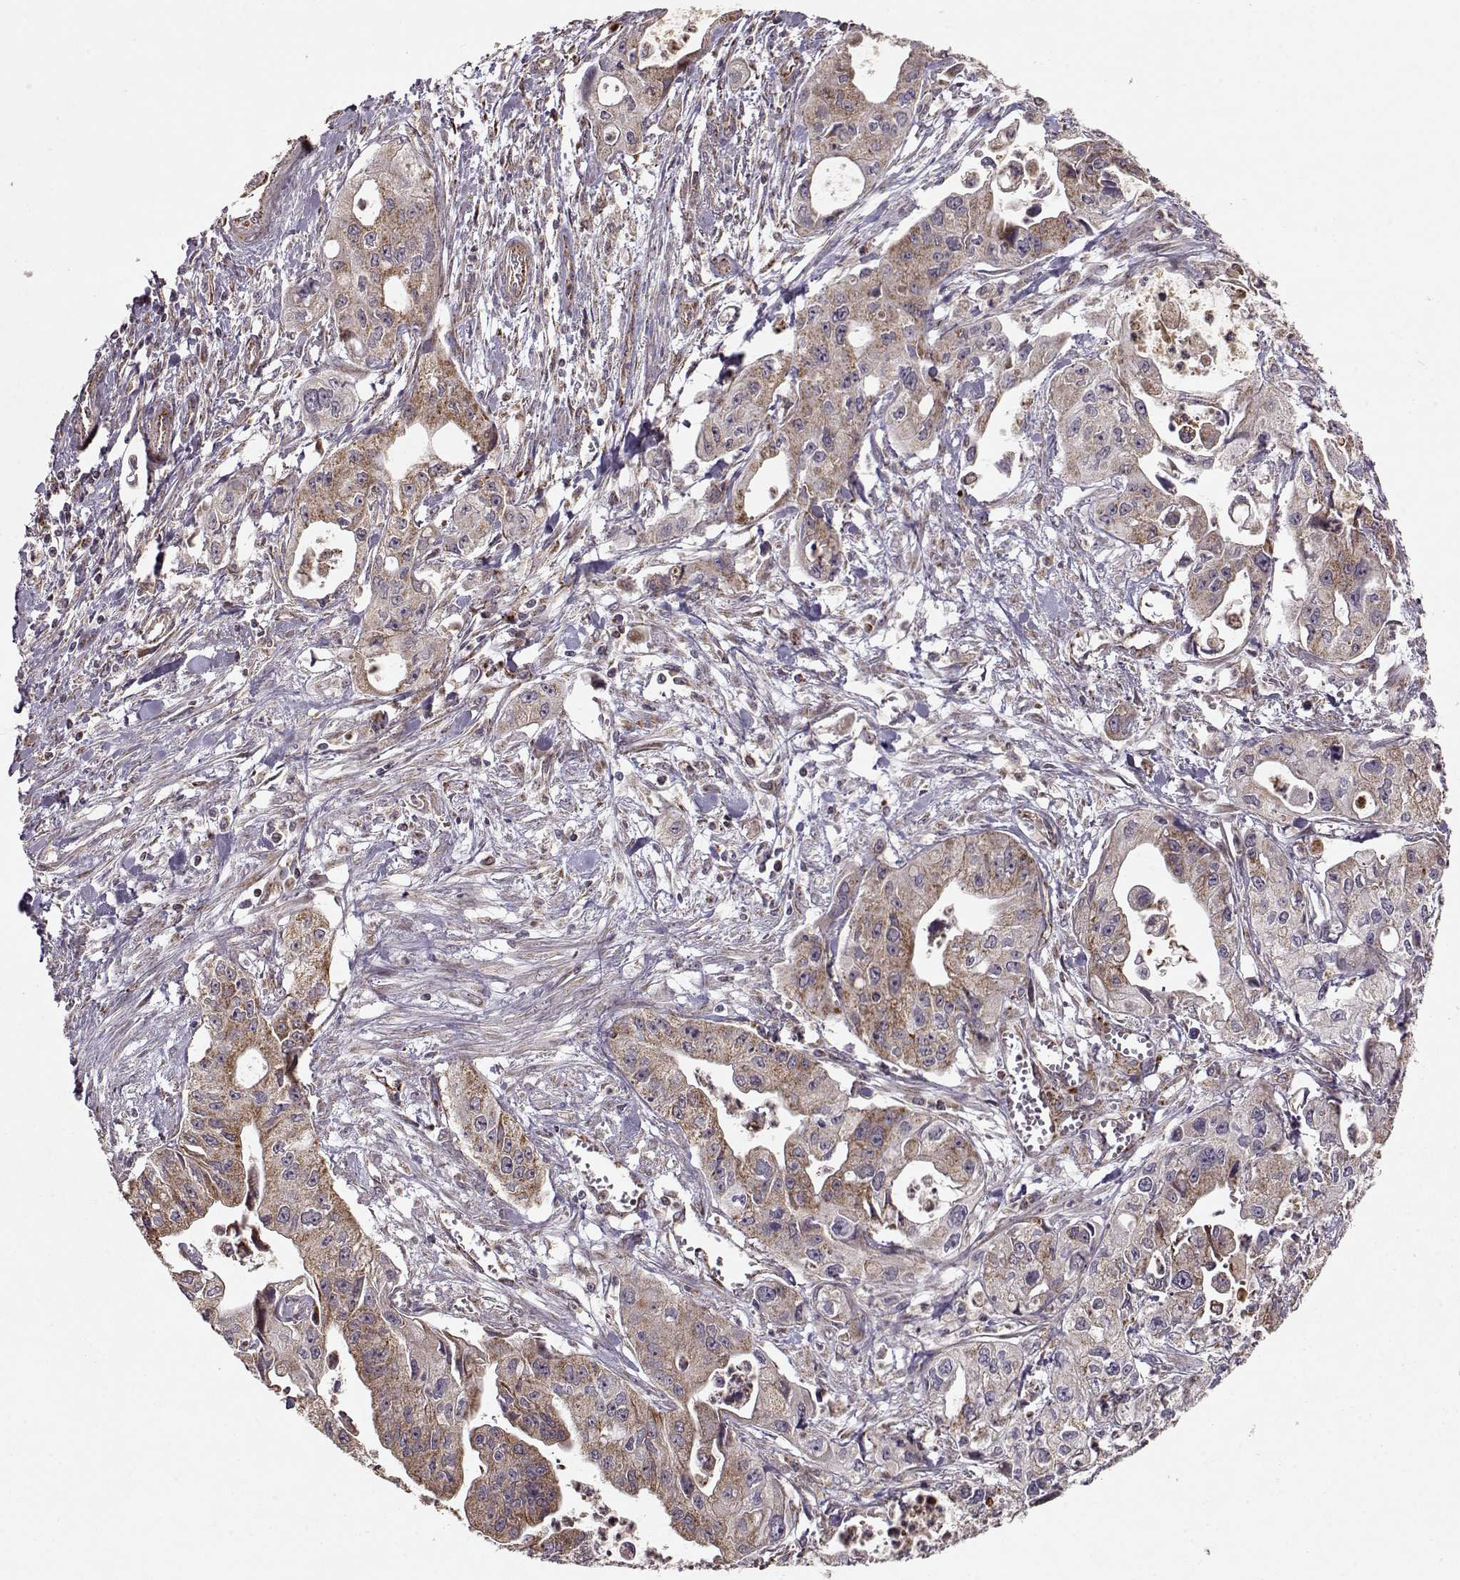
{"staining": {"intensity": "moderate", "quantity": ">75%", "location": "cytoplasmic/membranous"}, "tissue": "pancreatic cancer", "cell_type": "Tumor cells", "image_type": "cancer", "snomed": [{"axis": "morphology", "description": "Adenocarcinoma, NOS"}, {"axis": "topography", "description": "Pancreas"}], "caption": "Pancreatic cancer stained with DAB IHC demonstrates medium levels of moderate cytoplasmic/membranous positivity in approximately >75% of tumor cells.", "gene": "CMTM3", "patient": {"sex": "male", "age": 70}}